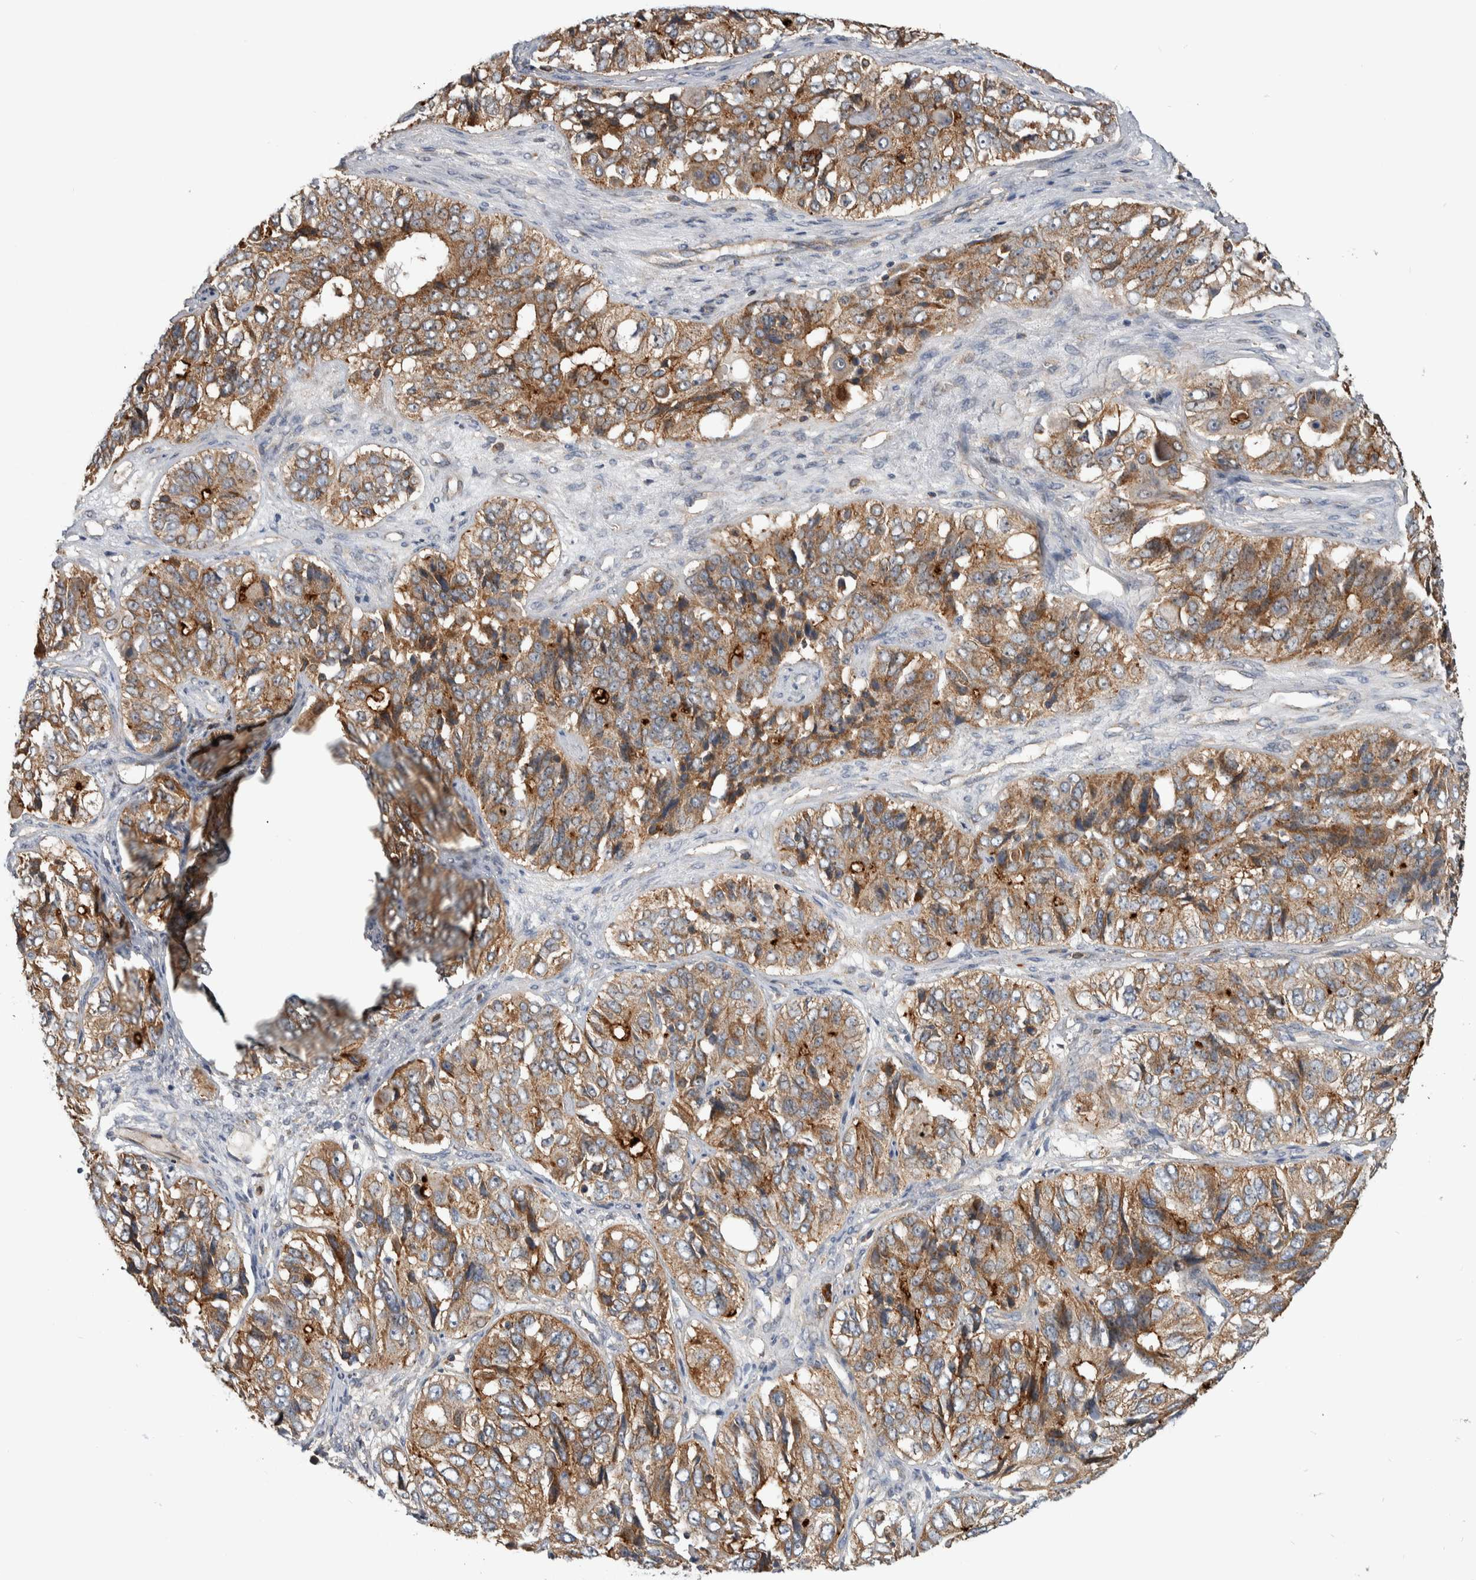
{"staining": {"intensity": "weak", "quantity": ">75%", "location": "cytoplasmic/membranous"}, "tissue": "ovarian cancer", "cell_type": "Tumor cells", "image_type": "cancer", "snomed": [{"axis": "morphology", "description": "Carcinoma, endometroid"}, {"axis": "topography", "description": "Ovary"}], "caption": "A low amount of weak cytoplasmic/membranous positivity is present in approximately >75% of tumor cells in endometroid carcinoma (ovarian) tissue.", "gene": "SDCBP", "patient": {"sex": "female", "age": 51}}